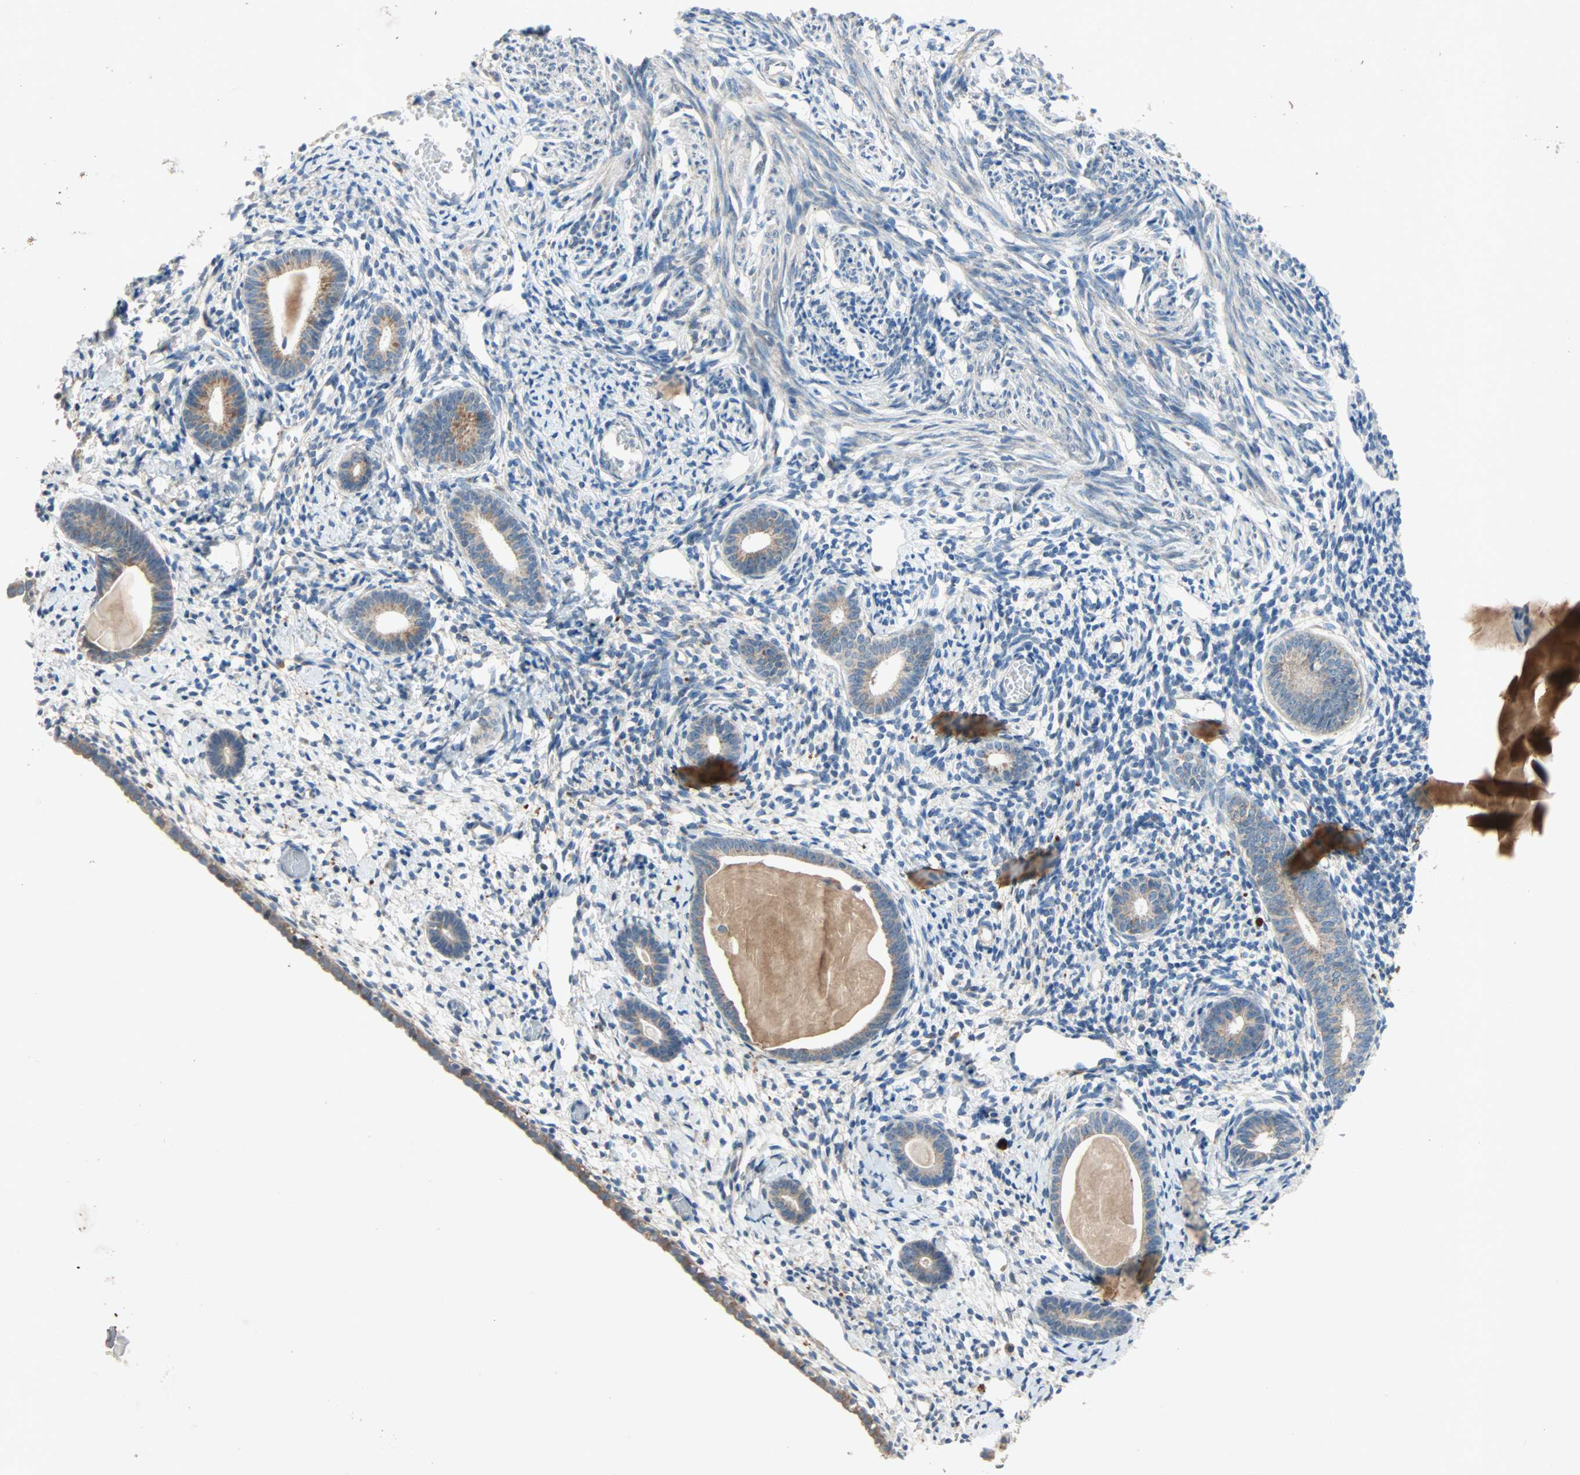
{"staining": {"intensity": "weak", "quantity": "25%-75%", "location": "cytoplasmic/membranous"}, "tissue": "endometrium", "cell_type": "Cells in endometrial stroma", "image_type": "normal", "snomed": [{"axis": "morphology", "description": "Normal tissue, NOS"}, {"axis": "topography", "description": "Endometrium"}], "caption": "Endometrium stained with DAB (3,3'-diaminobenzidine) IHC demonstrates low levels of weak cytoplasmic/membranous expression in about 25%-75% of cells in endometrial stroma. (brown staining indicates protein expression, while blue staining denotes nuclei).", "gene": "XYLT1", "patient": {"sex": "female", "age": 71}}